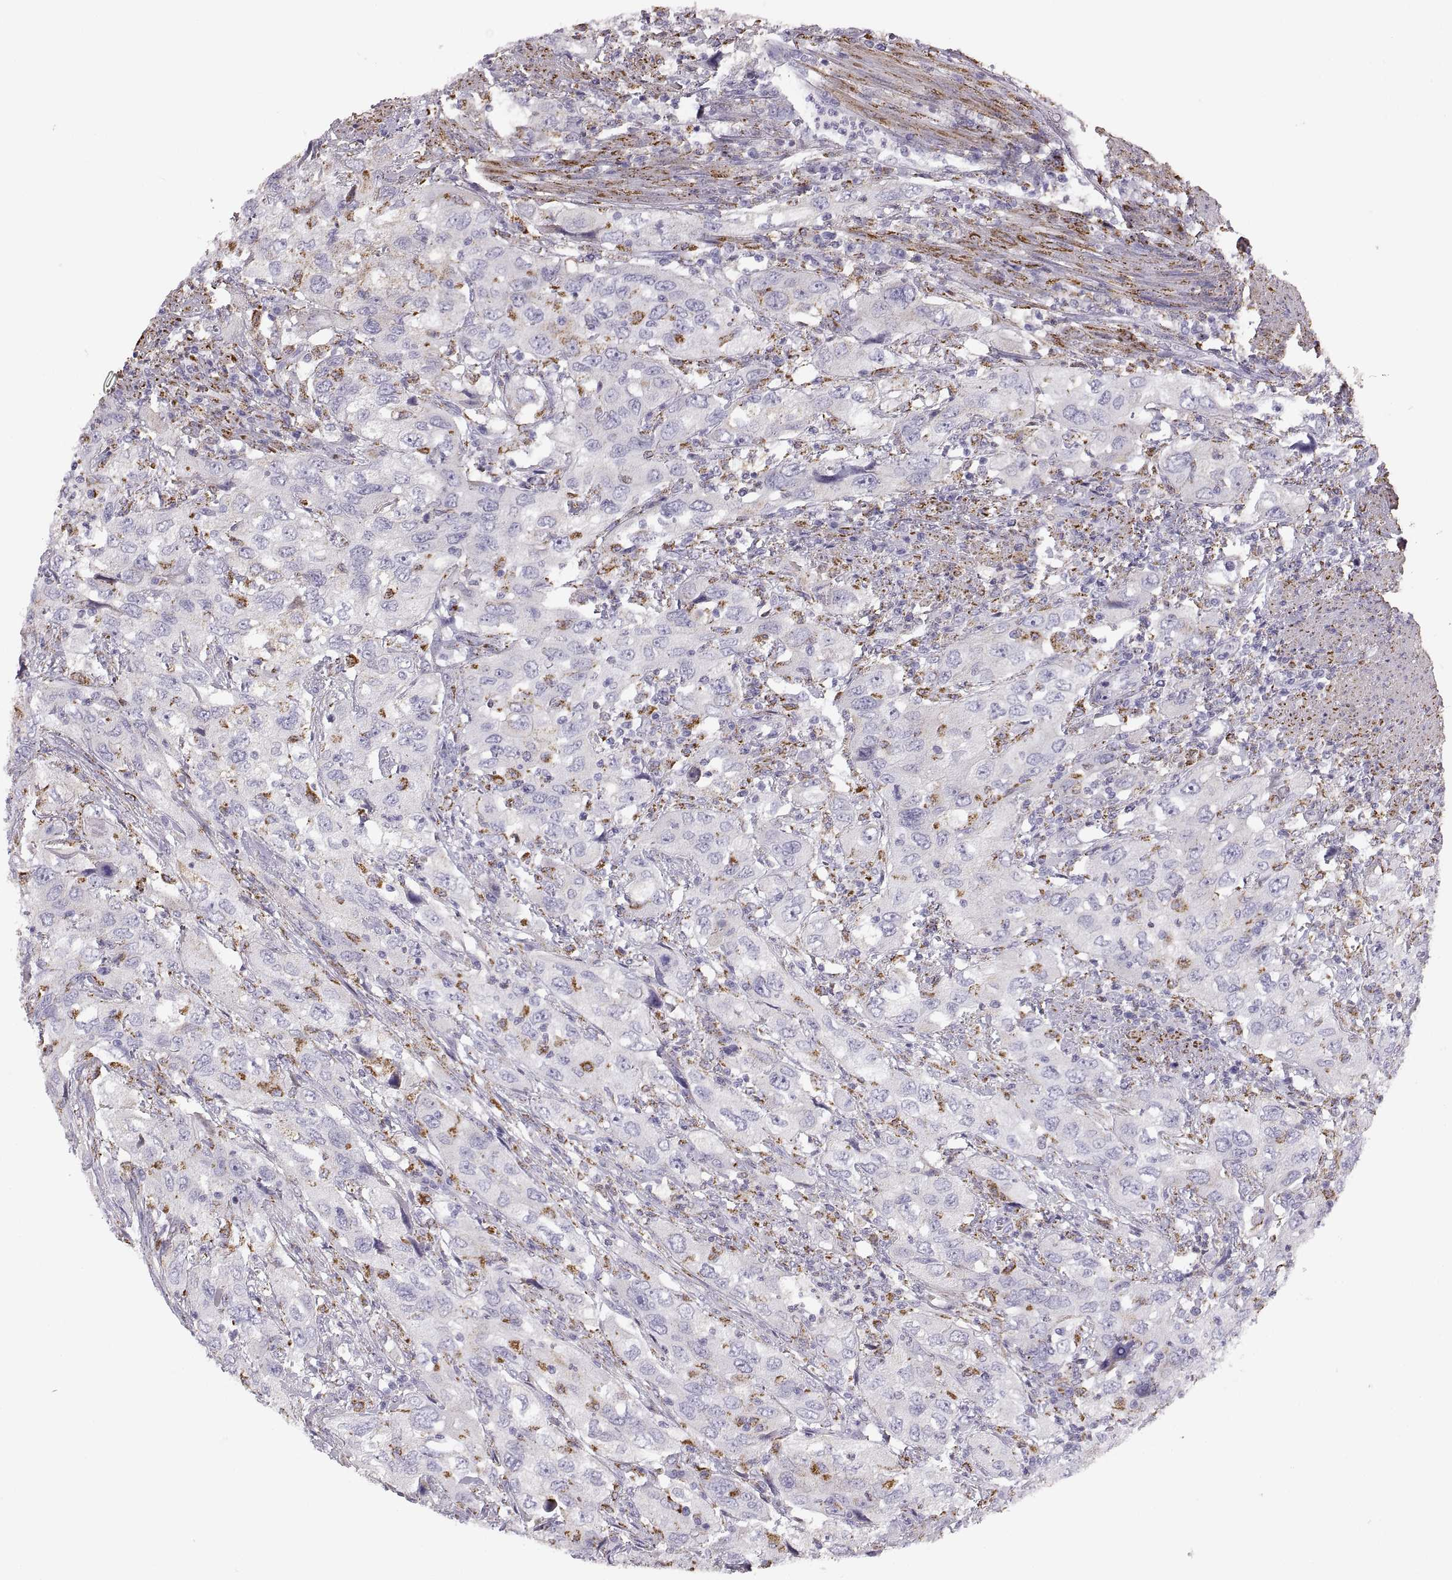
{"staining": {"intensity": "negative", "quantity": "none", "location": "none"}, "tissue": "urothelial cancer", "cell_type": "Tumor cells", "image_type": "cancer", "snomed": [{"axis": "morphology", "description": "Urothelial carcinoma, High grade"}, {"axis": "topography", "description": "Urinary bladder"}], "caption": "IHC photomicrograph of human urothelial cancer stained for a protein (brown), which reveals no positivity in tumor cells.", "gene": "COL9A3", "patient": {"sex": "male", "age": 76}}